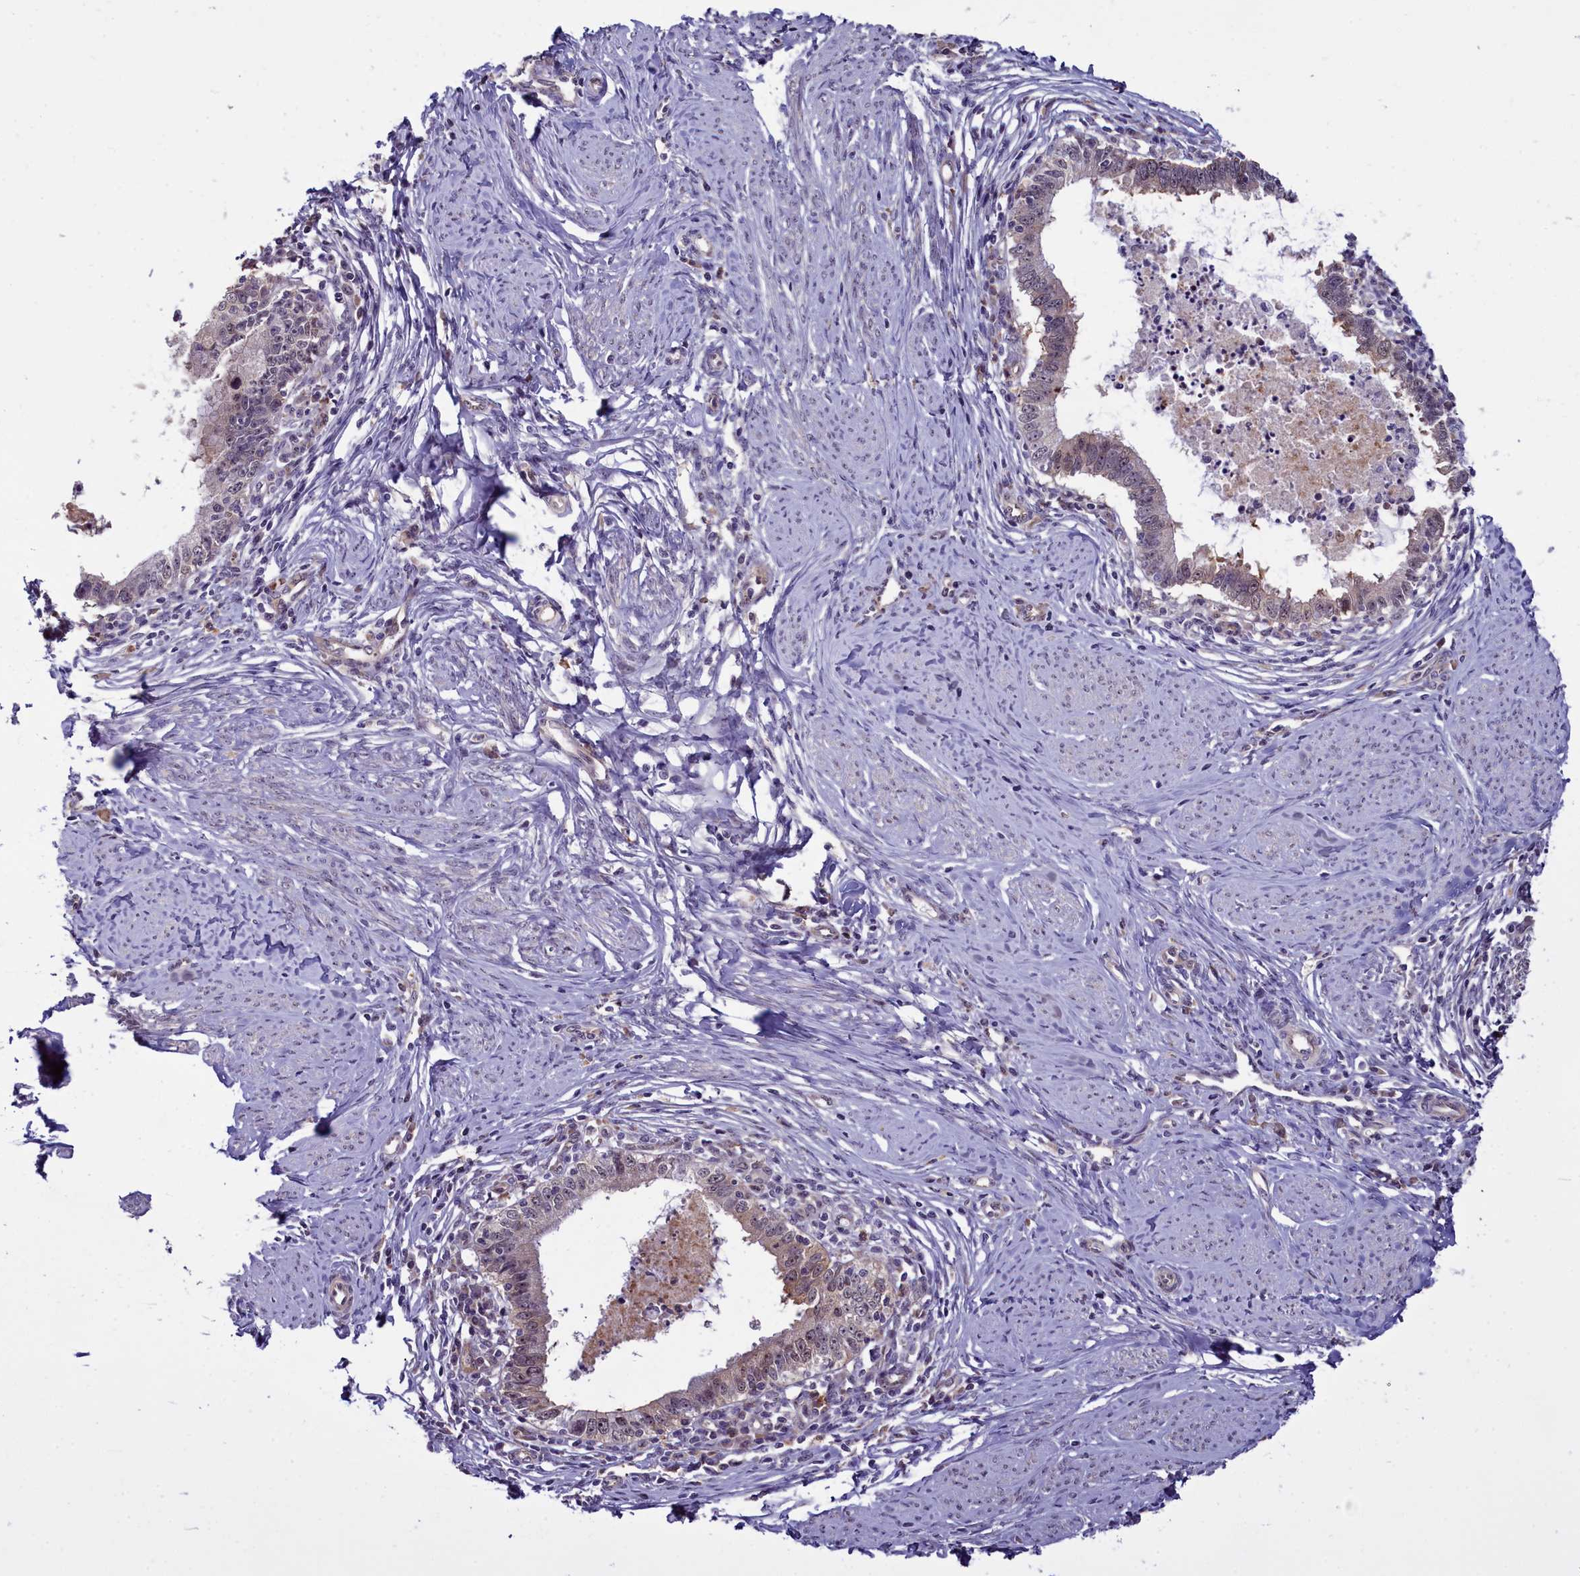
{"staining": {"intensity": "weak", "quantity": "<25%", "location": "cytoplasmic/membranous"}, "tissue": "cervical cancer", "cell_type": "Tumor cells", "image_type": "cancer", "snomed": [{"axis": "morphology", "description": "Adenocarcinoma, NOS"}, {"axis": "topography", "description": "Cervix"}], "caption": "This is an immunohistochemistry histopathology image of human cervical cancer. There is no expression in tumor cells.", "gene": "BCAR1", "patient": {"sex": "female", "age": 36}}